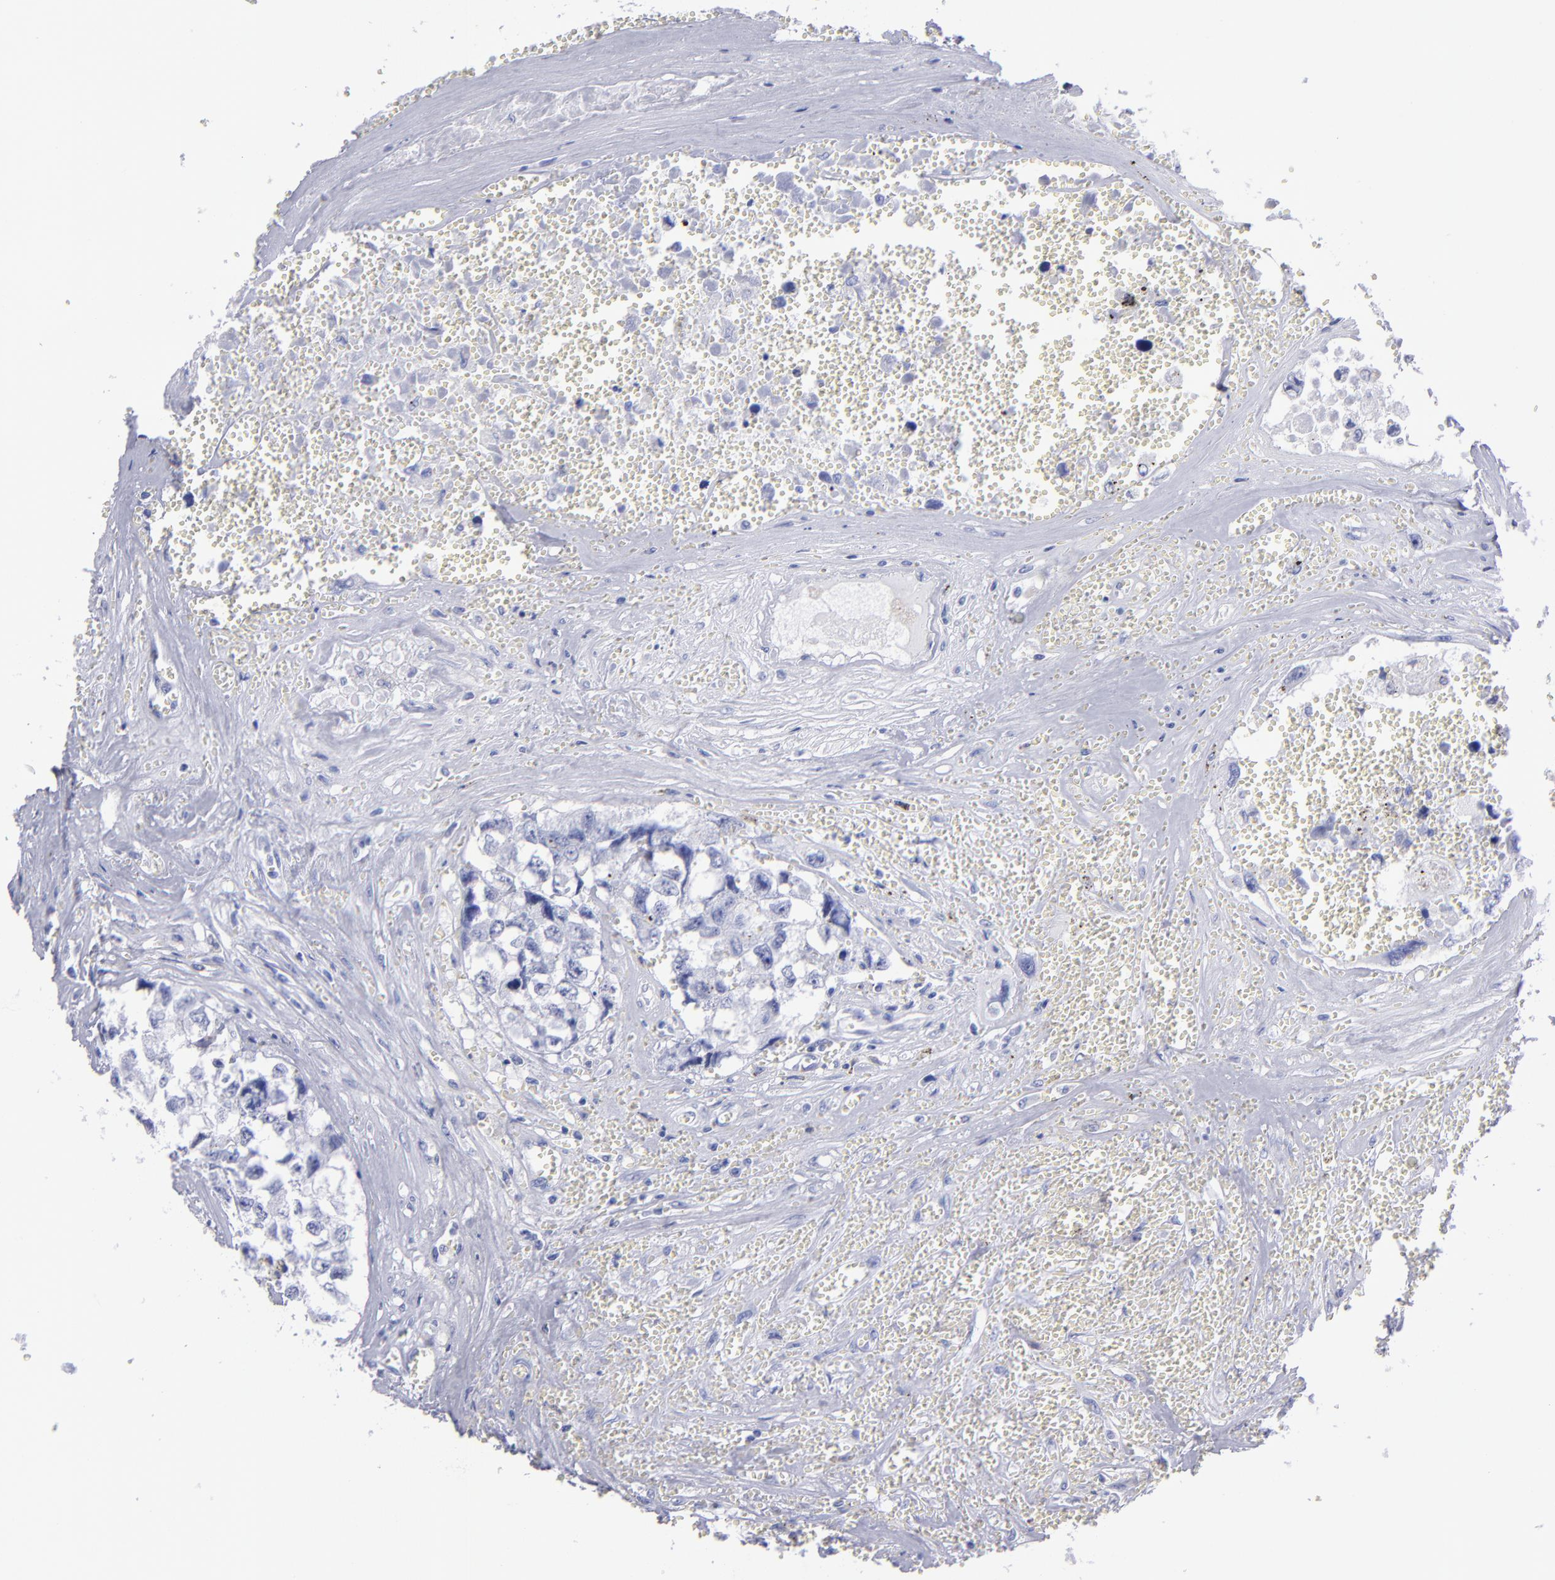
{"staining": {"intensity": "negative", "quantity": "none", "location": "none"}, "tissue": "testis cancer", "cell_type": "Tumor cells", "image_type": "cancer", "snomed": [{"axis": "morphology", "description": "Carcinoma, Embryonal, NOS"}, {"axis": "topography", "description": "Testis"}], "caption": "Testis embryonal carcinoma stained for a protein using immunohistochemistry reveals no expression tumor cells.", "gene": "MB", "patient": {"sex": "male", "age": 31}}